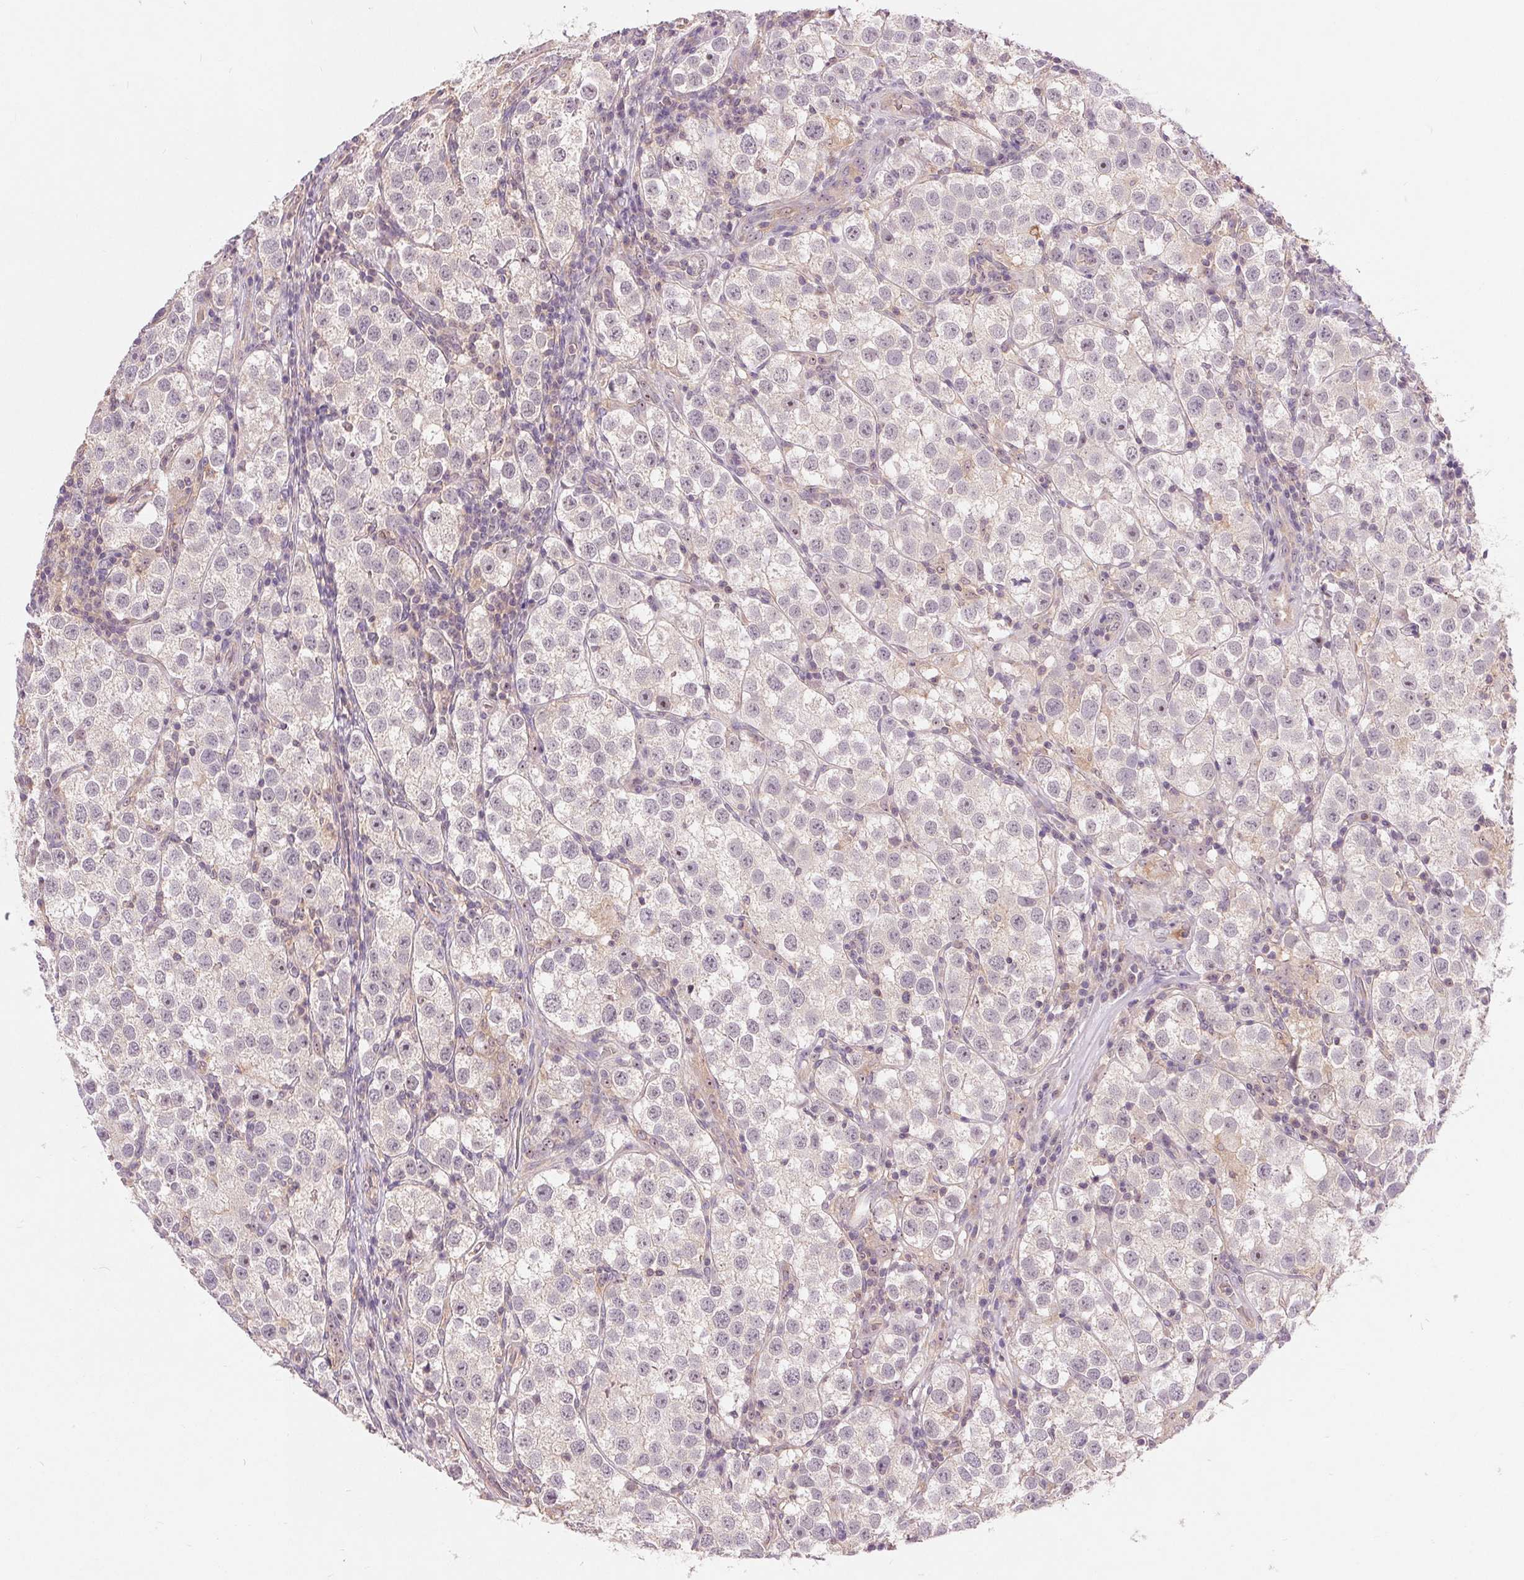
{"staining": {"intensity": "negative", "quantity": "none", "location": "none"}, "tissue": "testis cancer", "cell_type": "Tumor cells", "image_type": "cancer", "snomed": [{"axis": "morphology", "description": "Seminoma, NOS"}, {"axis": "topography", "description": "Testis"}], "caption": "Immunohistochemistry histopathology image of neoplastic tissue: human seminoma (testis) stained with DAB exhibits no significant protein expression in tumor cells.", "gene": "RANBP3L", "patient": {"sex": "male", "age": 37}}